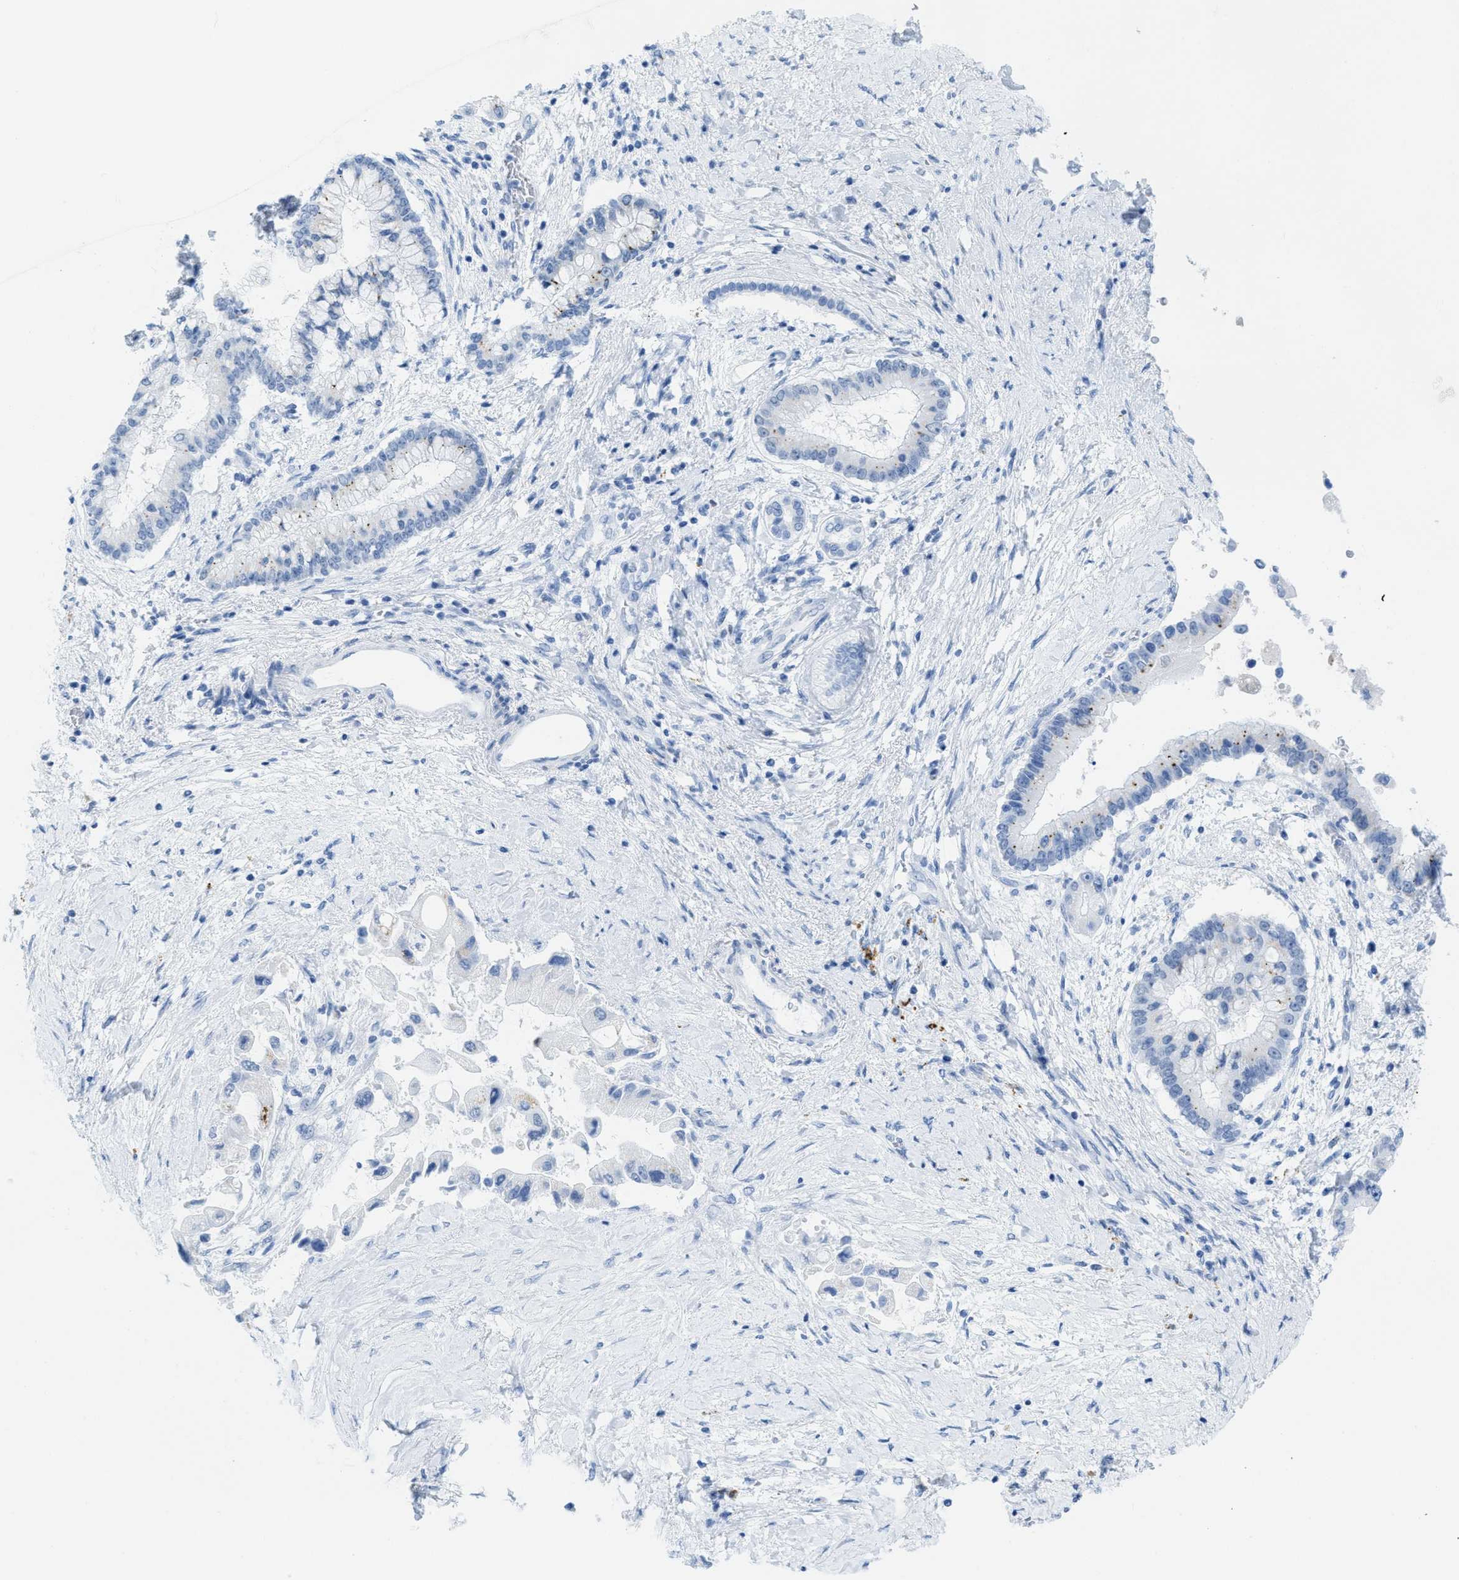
{"staining": {"intensity": "negative", "quantity": "none", "location": "none"}, "tissue": "liver cancer", "cell_type": "Tumor cells", "image_type": "cancer", "snomed": [{"axis": "morphology", "description": "Cholangiocarcinoma"}, {"axis": "topography", "description": "Liver"}], "caption": "IHC histopathology image of human liver cancer stained for a protein (brown), which shows no expression in tumor cells.", "gene": "WDR4", "patient": {"sex": "male", "age": 50}}